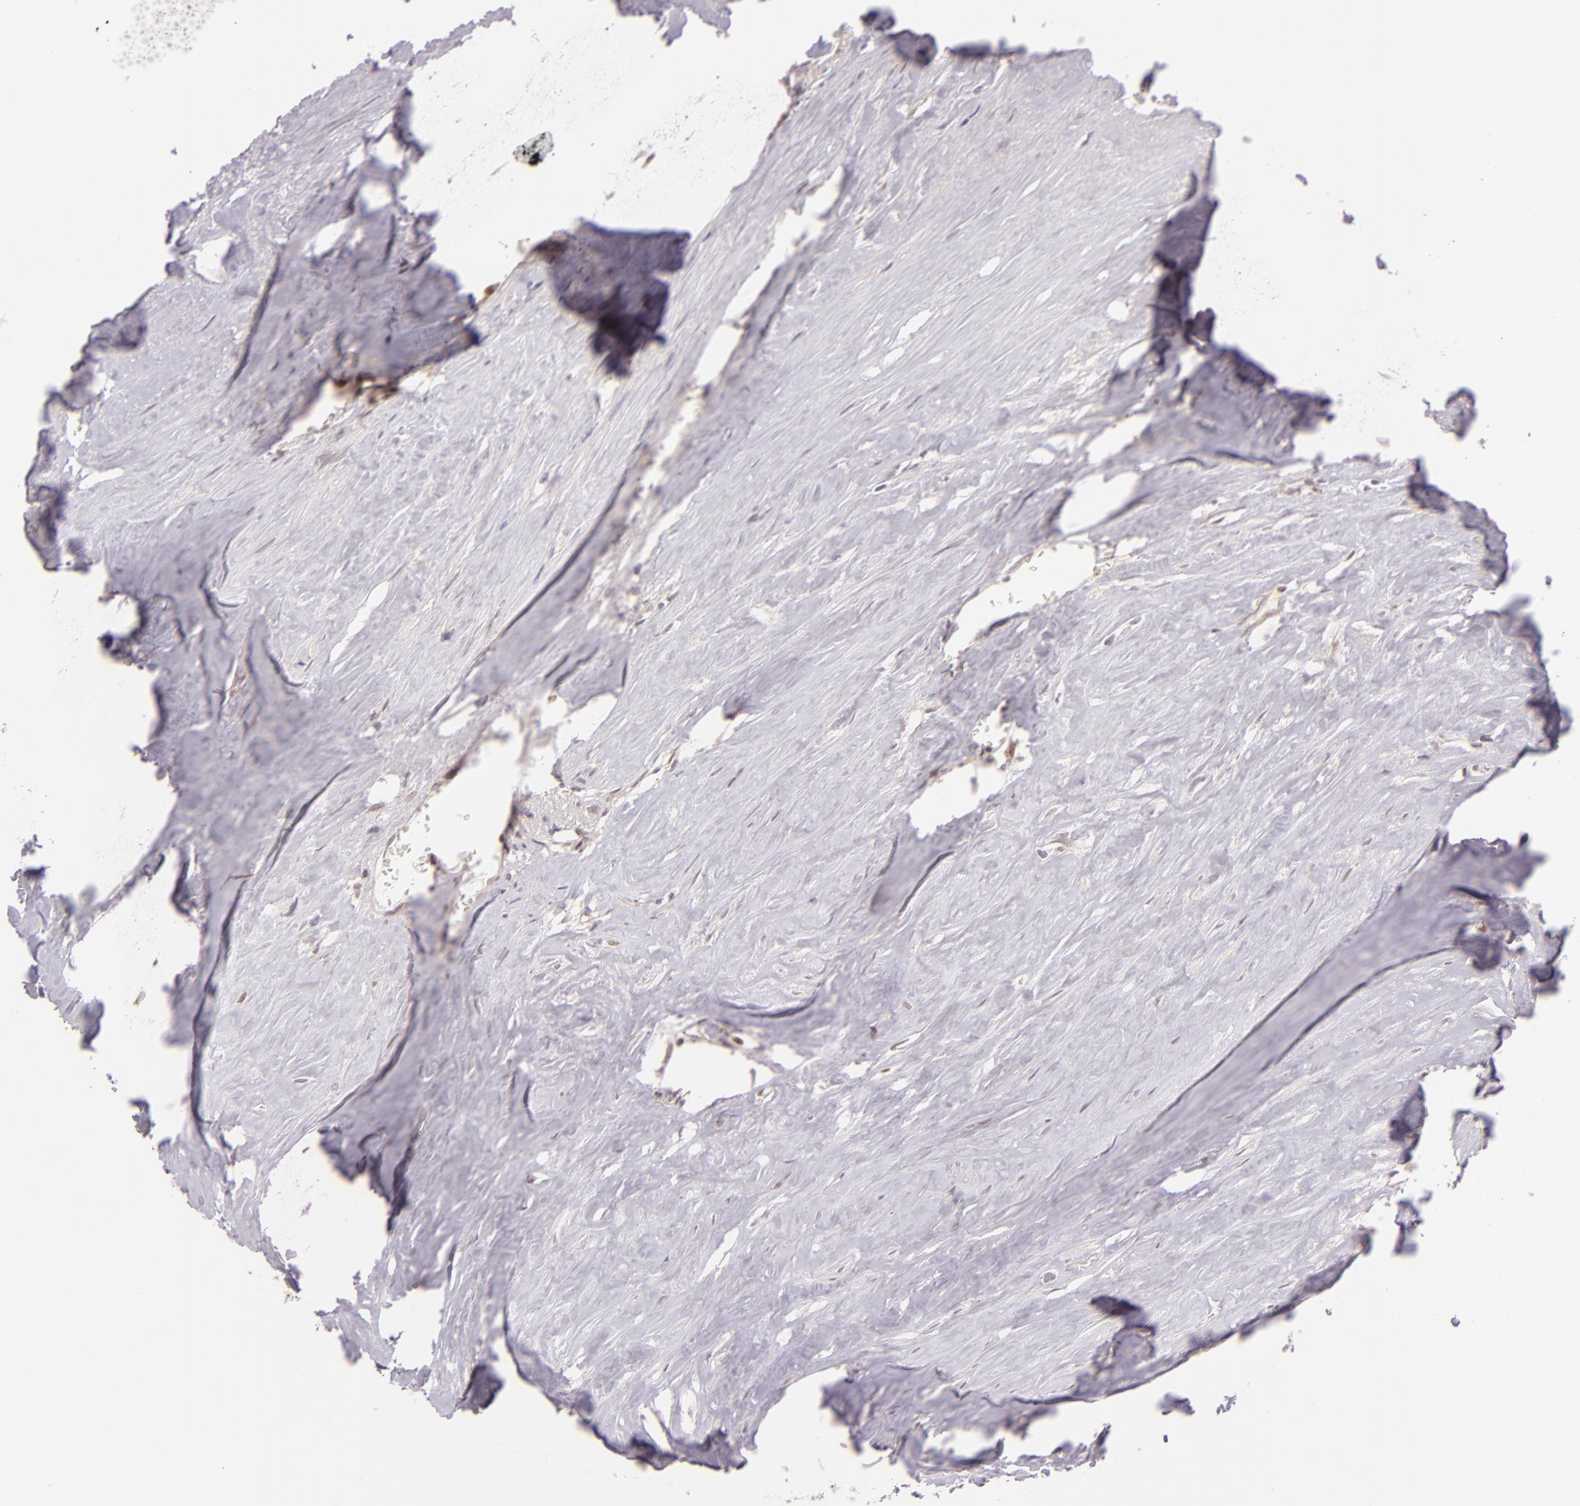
{"staining": {"intensity": "weak", "quantity": "<25%", "location": "nuclear"}, "tissue": "carcinoid", "cell_type": "Tumor cells", "image_type": "cancer", "snomed": [{"axis": "morphology", "description": "Carcinoid, malignant, NOS"}, {"axis": "topography", "description": "Small intestine"}], "caption": "Tumor cells show no significant protein positivity in carcinoid. Nuclei are stained in blue.", "gene": "IMPDH1", "patient": {"sex": "male", "age": 63}}